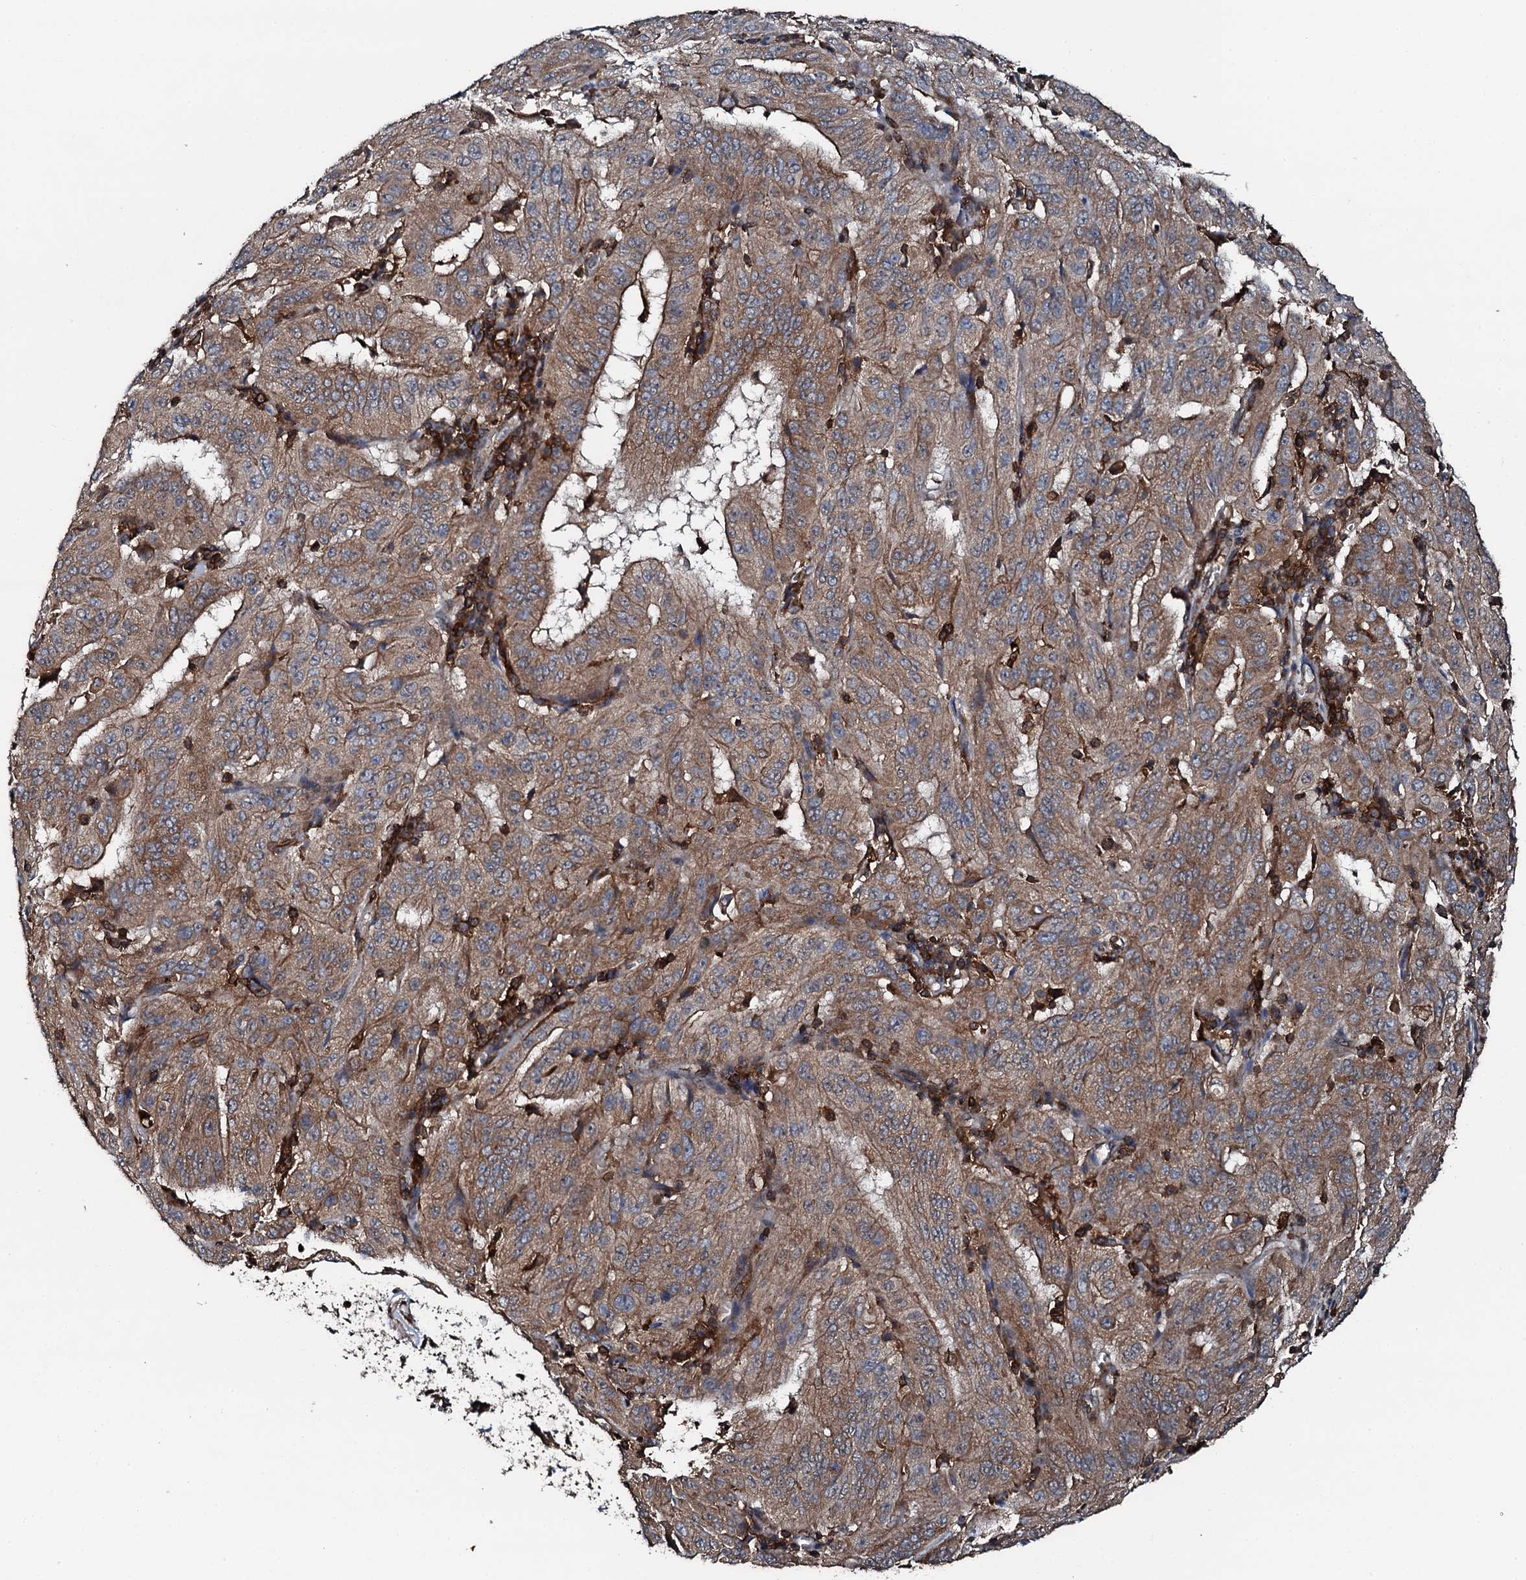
{"staining": {"intensity": "moderate", "quantity": ">75%", "location": "cytoplasmic/membranous"}, "tissue": "pancreatic cancer", "cell_type": "Tumor cells", "image_type": "cancer", "snomed": [{"axis": "morphology", "description": "Adenocarcinoma, NOS"}, {"axis": "topography", "description": "Pancreas"}], "caption": "Tumor cells reveal moderate cytoplasmic/membranous expression in approximately >75% of cells in pancreatic adenocarcinoma.", "gene": "EDC4", "patient": {"sex": "male", "age": 63}}